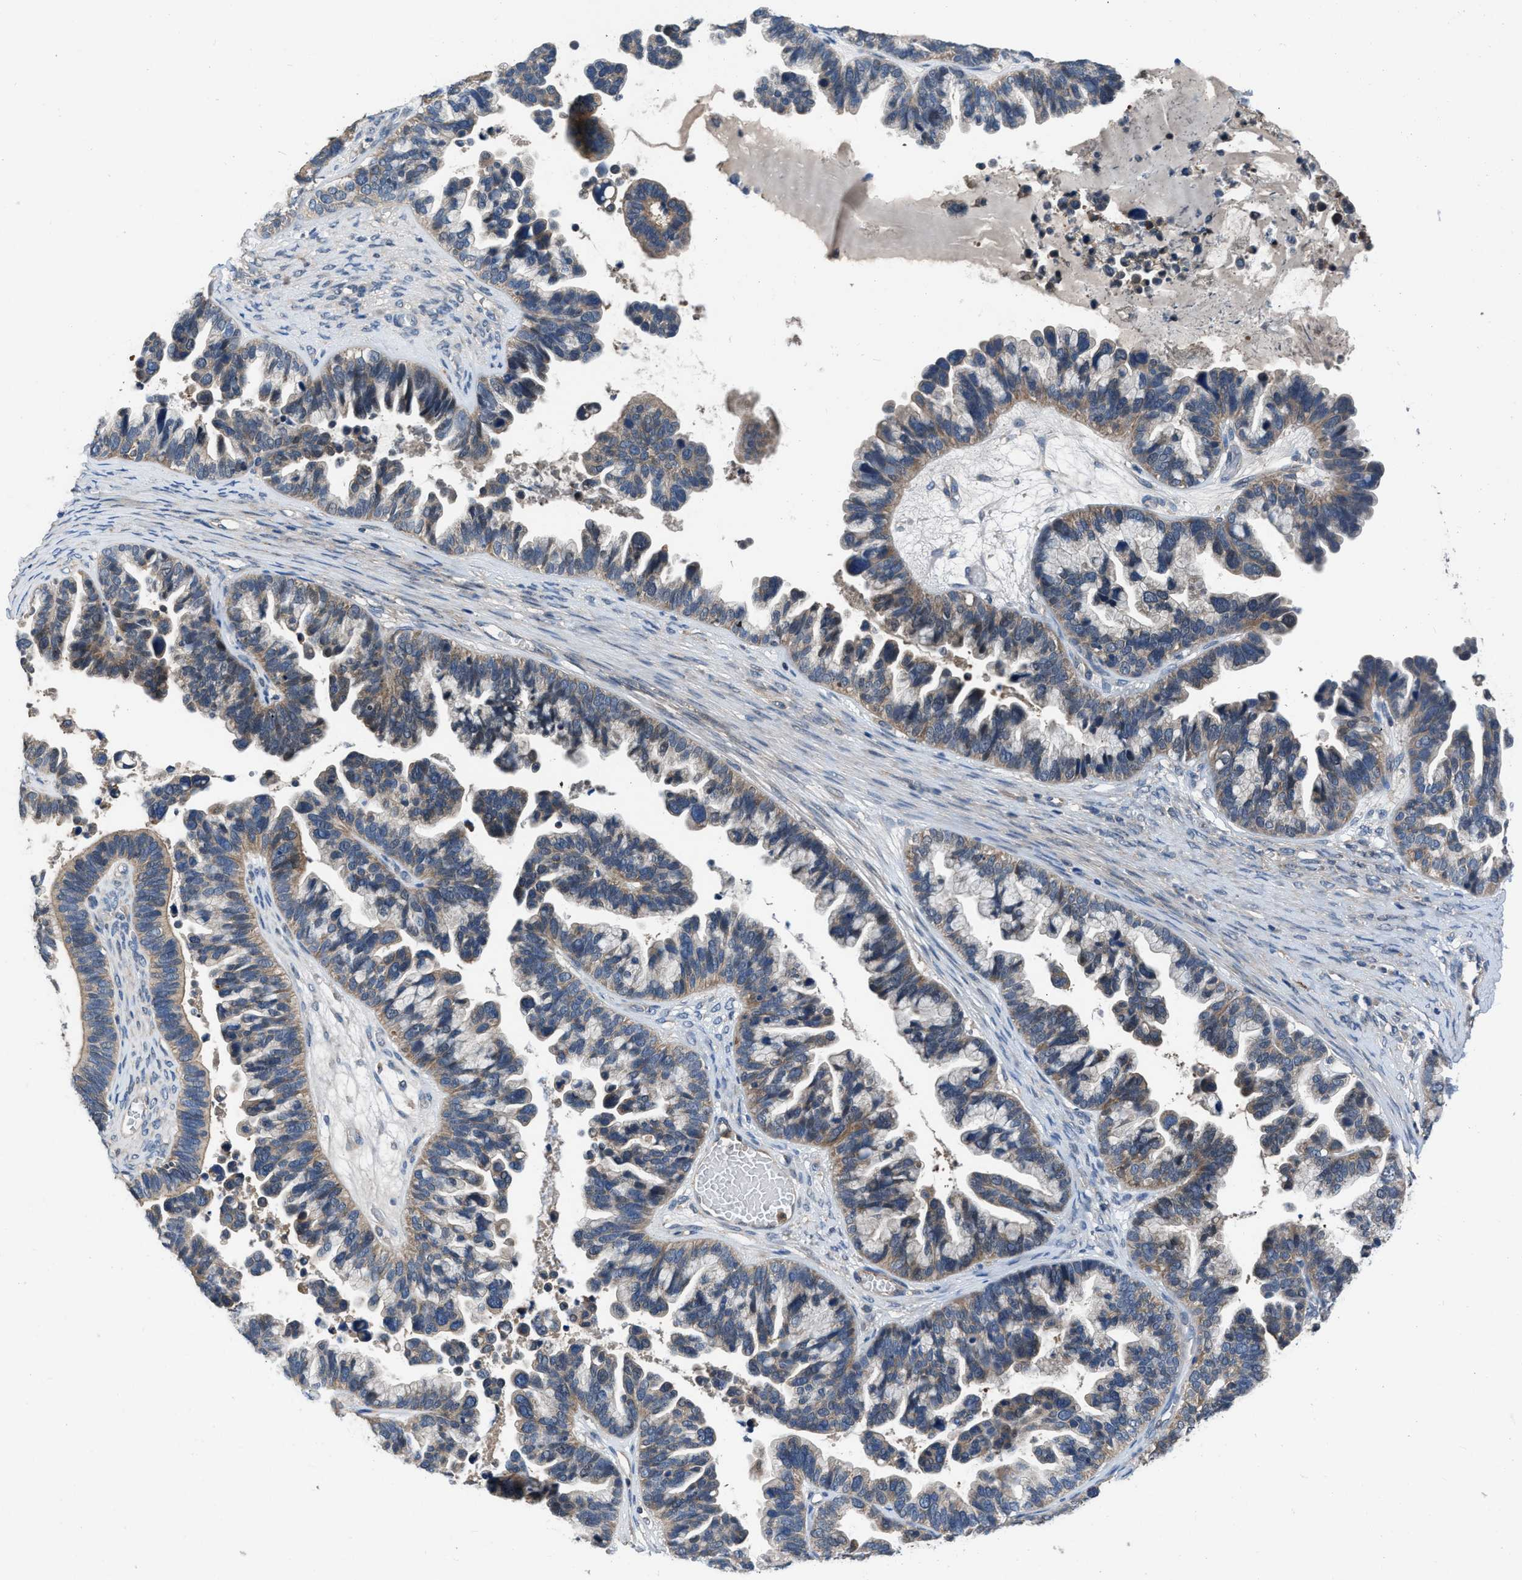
{"staining": {"intensity": "weak", "quantity": ">75%", "location": "cytoplasmic/membranous"}, "tissue": "ovarian cancer", "cell_type": "Tumor cells", "image_type": "cancer", "snomed": [{"axis": "morphology", "description": "Cystadenocarcinoma, serous, NOS"}, {"axis": "topography", "description": "Ovary"}], "caption": "A brown stain labels weak cytoplasmic/membranous positivity of a protein in ovarian cancer (serous cystadenocarcinoma) tumor cells.", "gene": "USP25", "patient": {"sex": "female", "age": 56}}